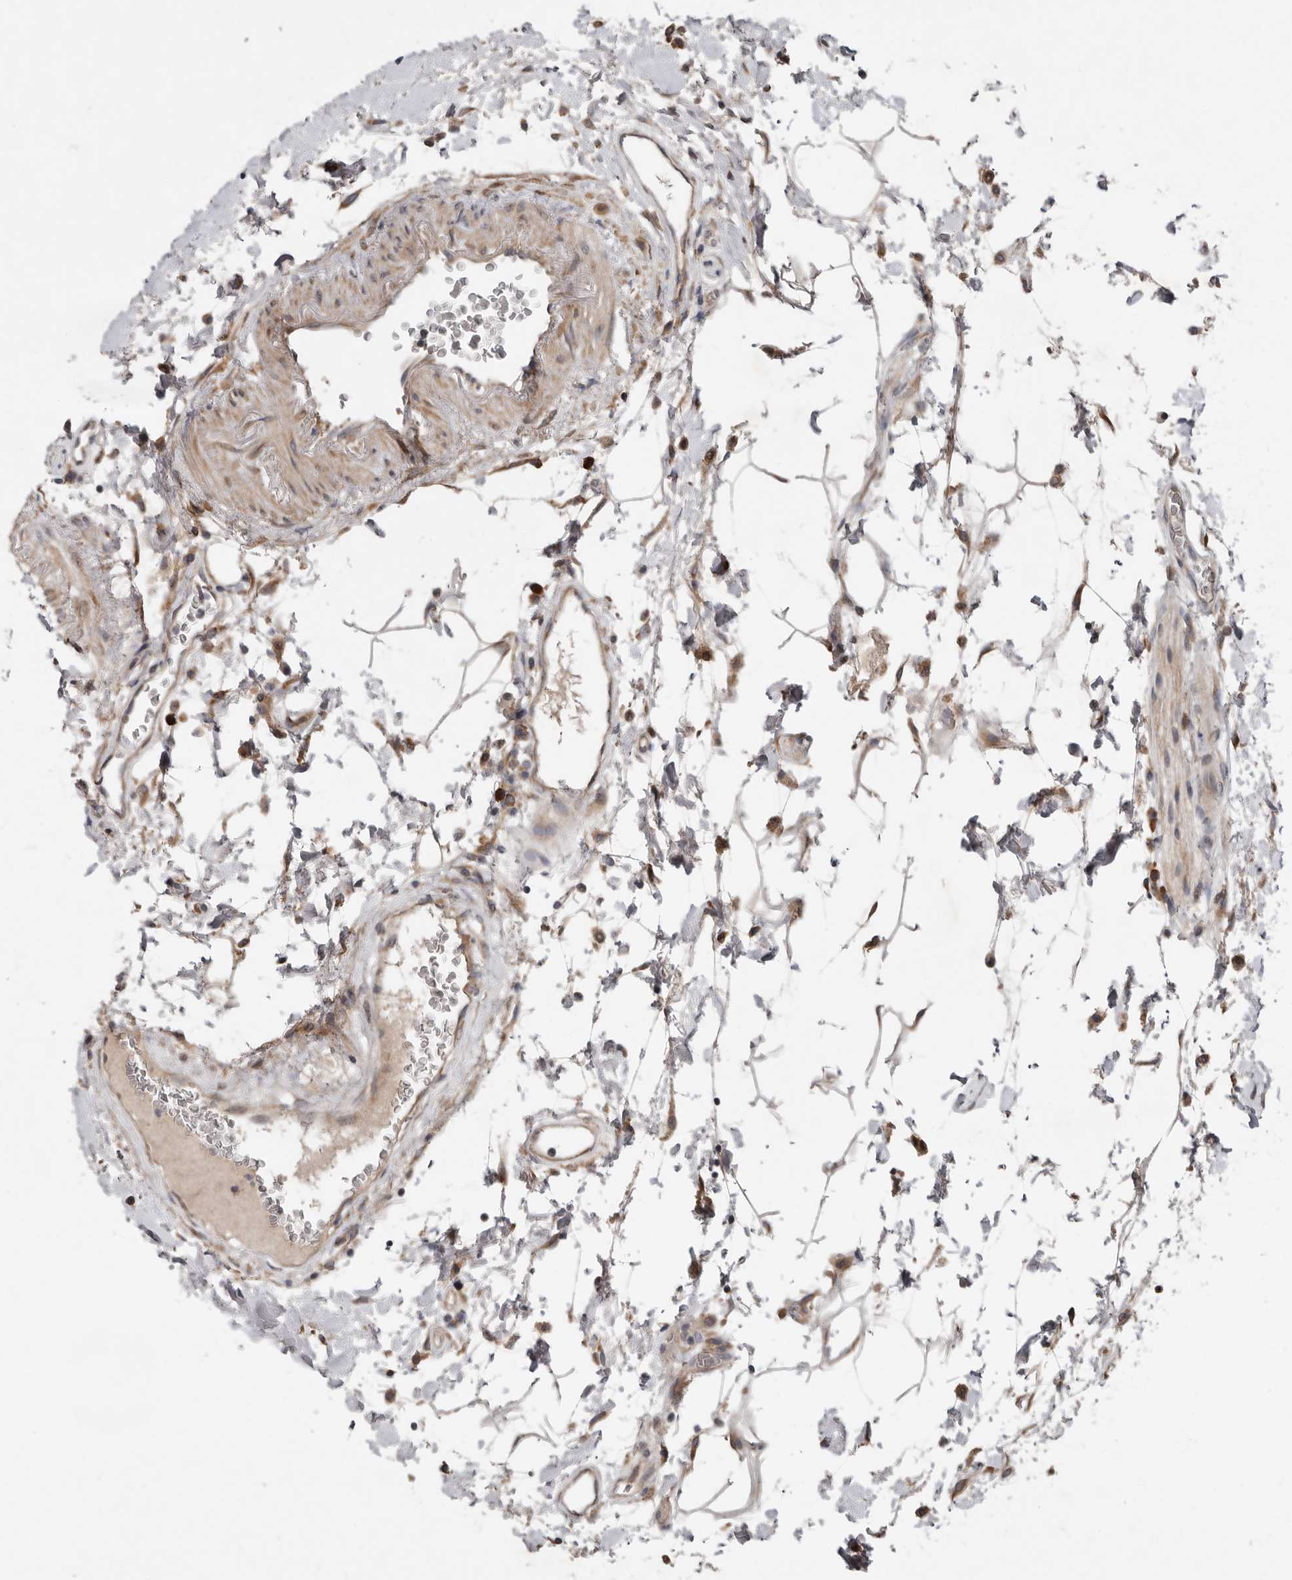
{"staining": {"intensity": "weak", "quantity": ">75%", "location": "cytoplasmic/membranous"}, "tissue": "colon", "cell_type": "Endothelial cells", "image_type": "normal", "snomed": [{"axis": "morphology", "description": "Normal tissue, NOS"}, {"axis": "topography", "description": "Colon"}], "caption": "Endothelial cells display weak cytoplasmic/membranous positivity in about >75% of cells in benign colon. The protein is shown in brown color, while the nuclei are stained blue.", "gene": "CHML", "patient": {"sex": "female", "age": 79}}